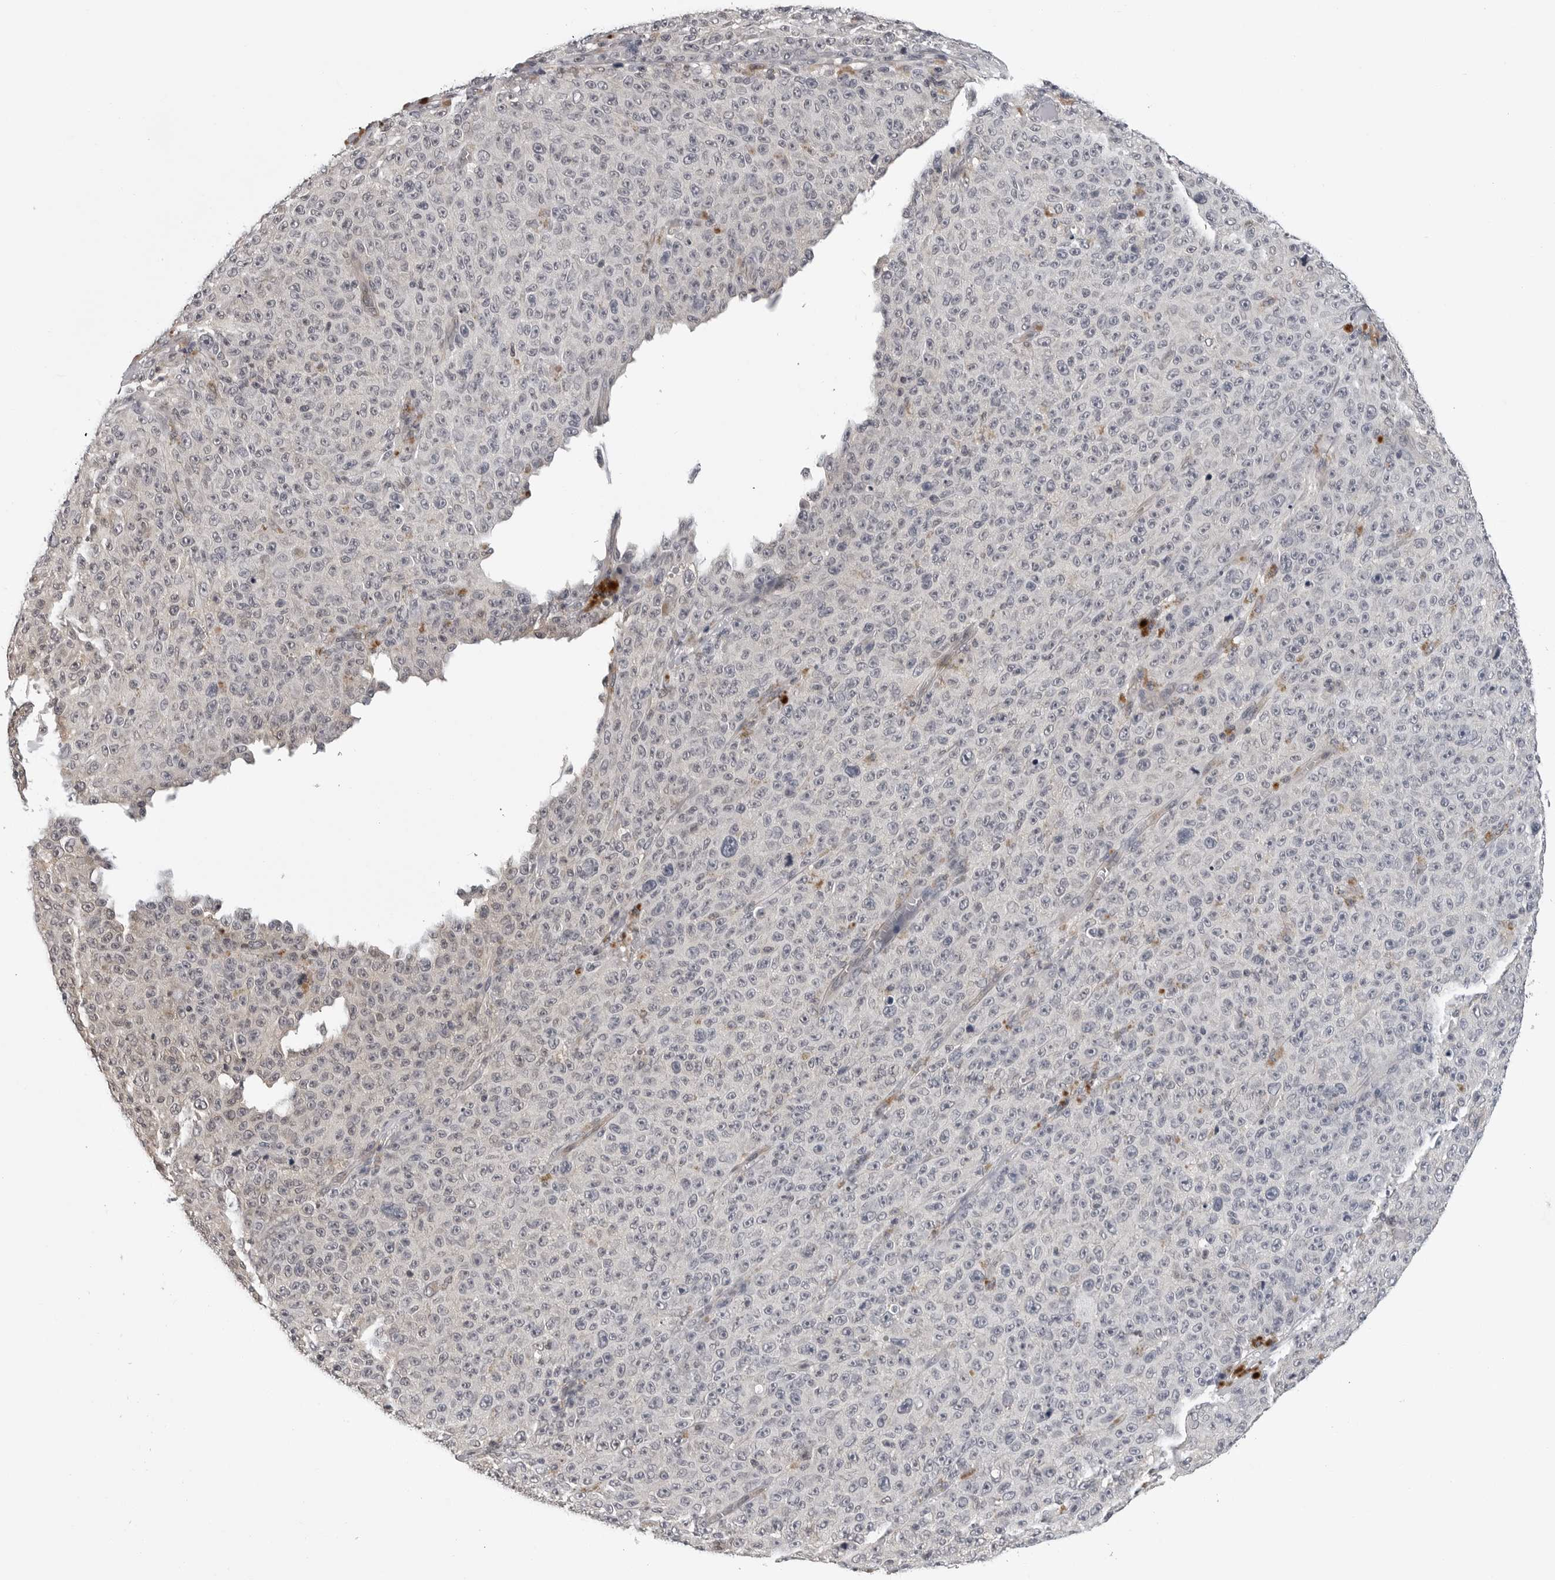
{"staining": {"intensity": "negative", "quantity": "none", "location": "none"}, "tissue": "melanoma", "cell_type": "Tumor cells", "image_type": "cancer", "snomed": [{"axis": "morphology", "description": "Malignant melanoma, NOS"}, {"axis": "topography", "description": "Skin"}], "caption": "A photomicrograph of human malignant melanoma is negative for staining in tumor cells.", "gene": "TRMT13", "patient": {"sex": "female", "age": 82}}